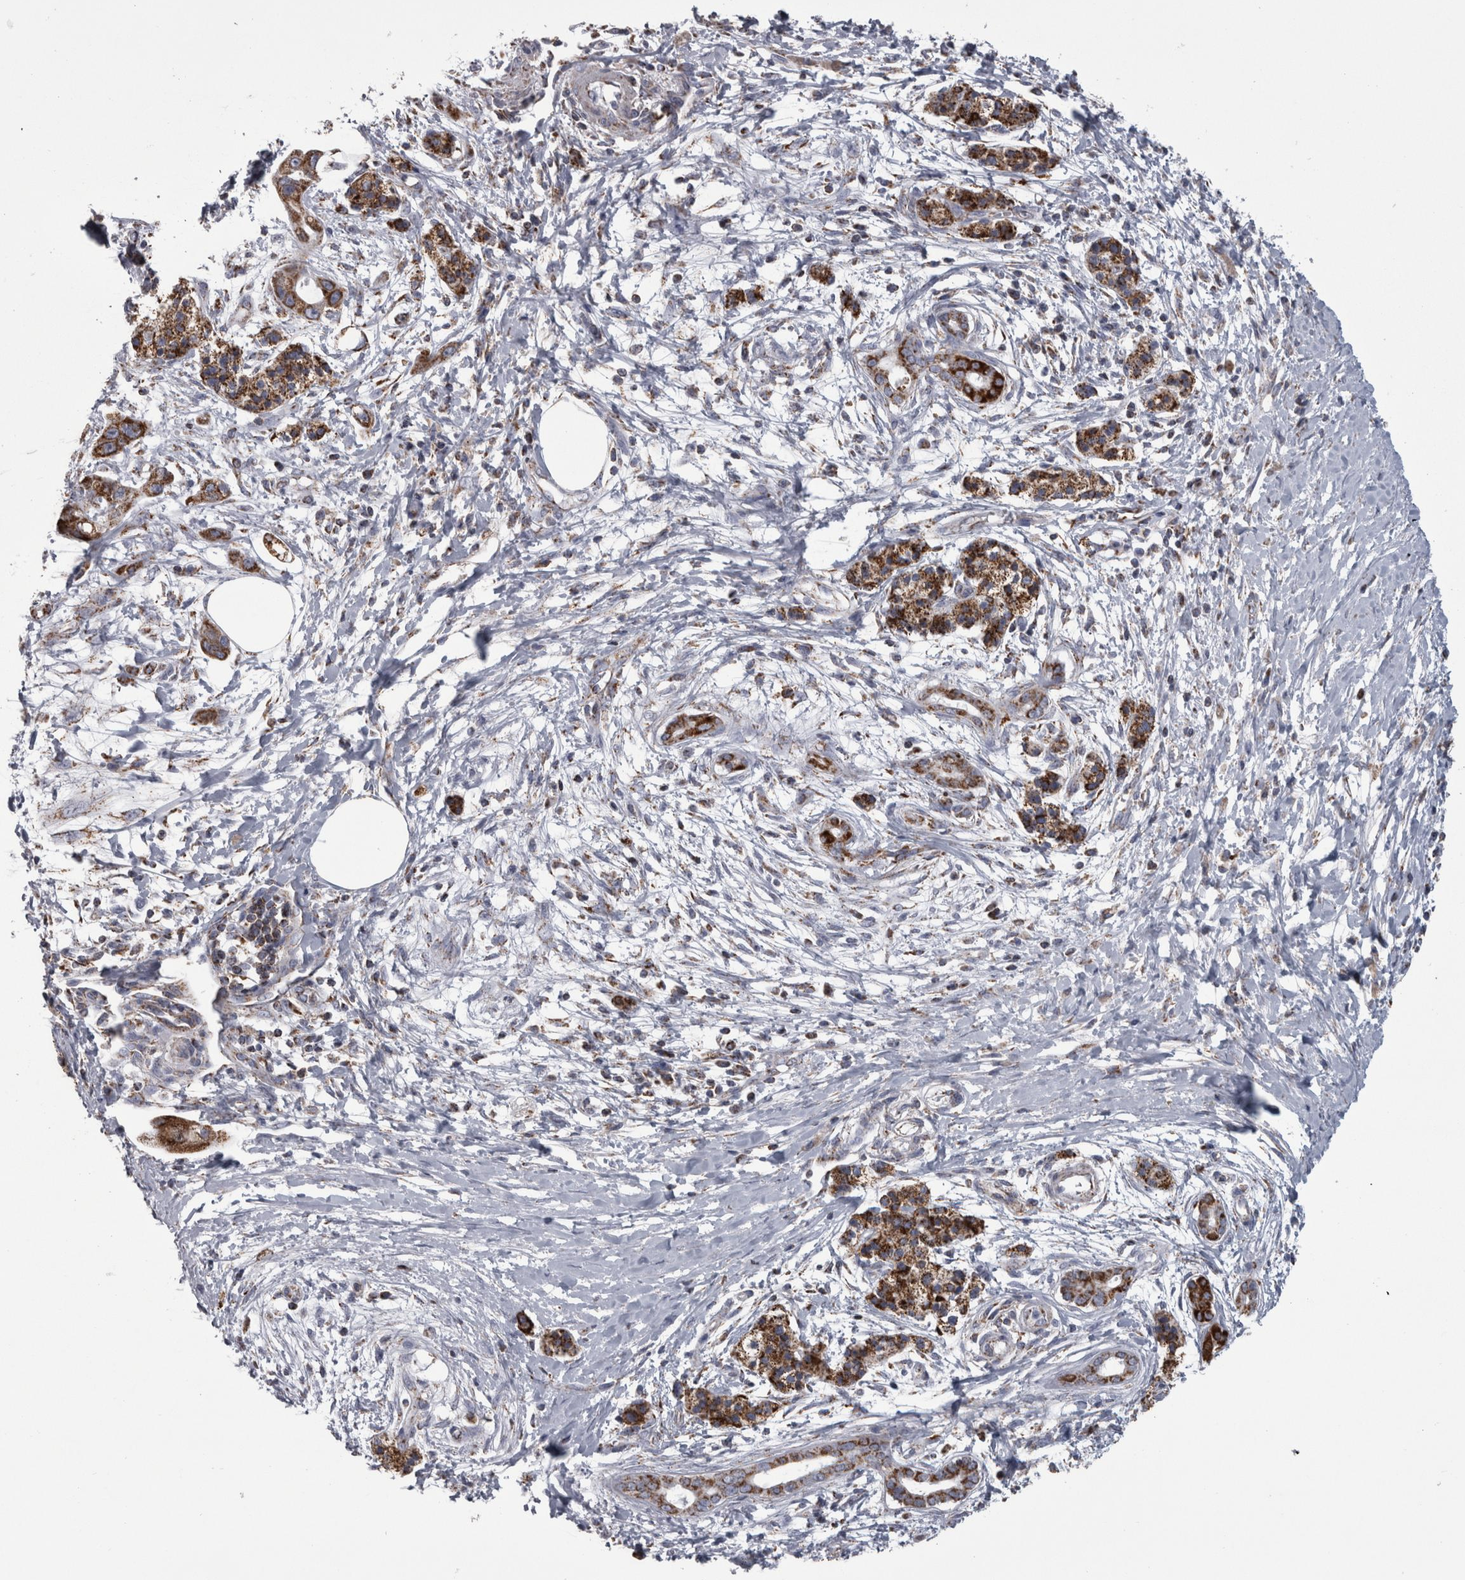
{"staining": {"intensity": "strong", "quantity": ">75%", "location": "cytoplasmic/membranous"}, "tissue": "pancreatic cancer", "cell_type": "Tumor cells", "image_type": "cancer", "snomed": [{"axis": "morphology", "description": "Adenocarcinoma, NOS"}, {"axis": "topography", "description": "Pancreas"}], "caption": "A photomicrograph of pancreatic cancer (adenocarcinoma) stained for a protein exhibits strong cytoplasmic/membranous brown staining in tumor cells.", "gene": "MDH2", "patient": {"sex": "male", "age": 59}}